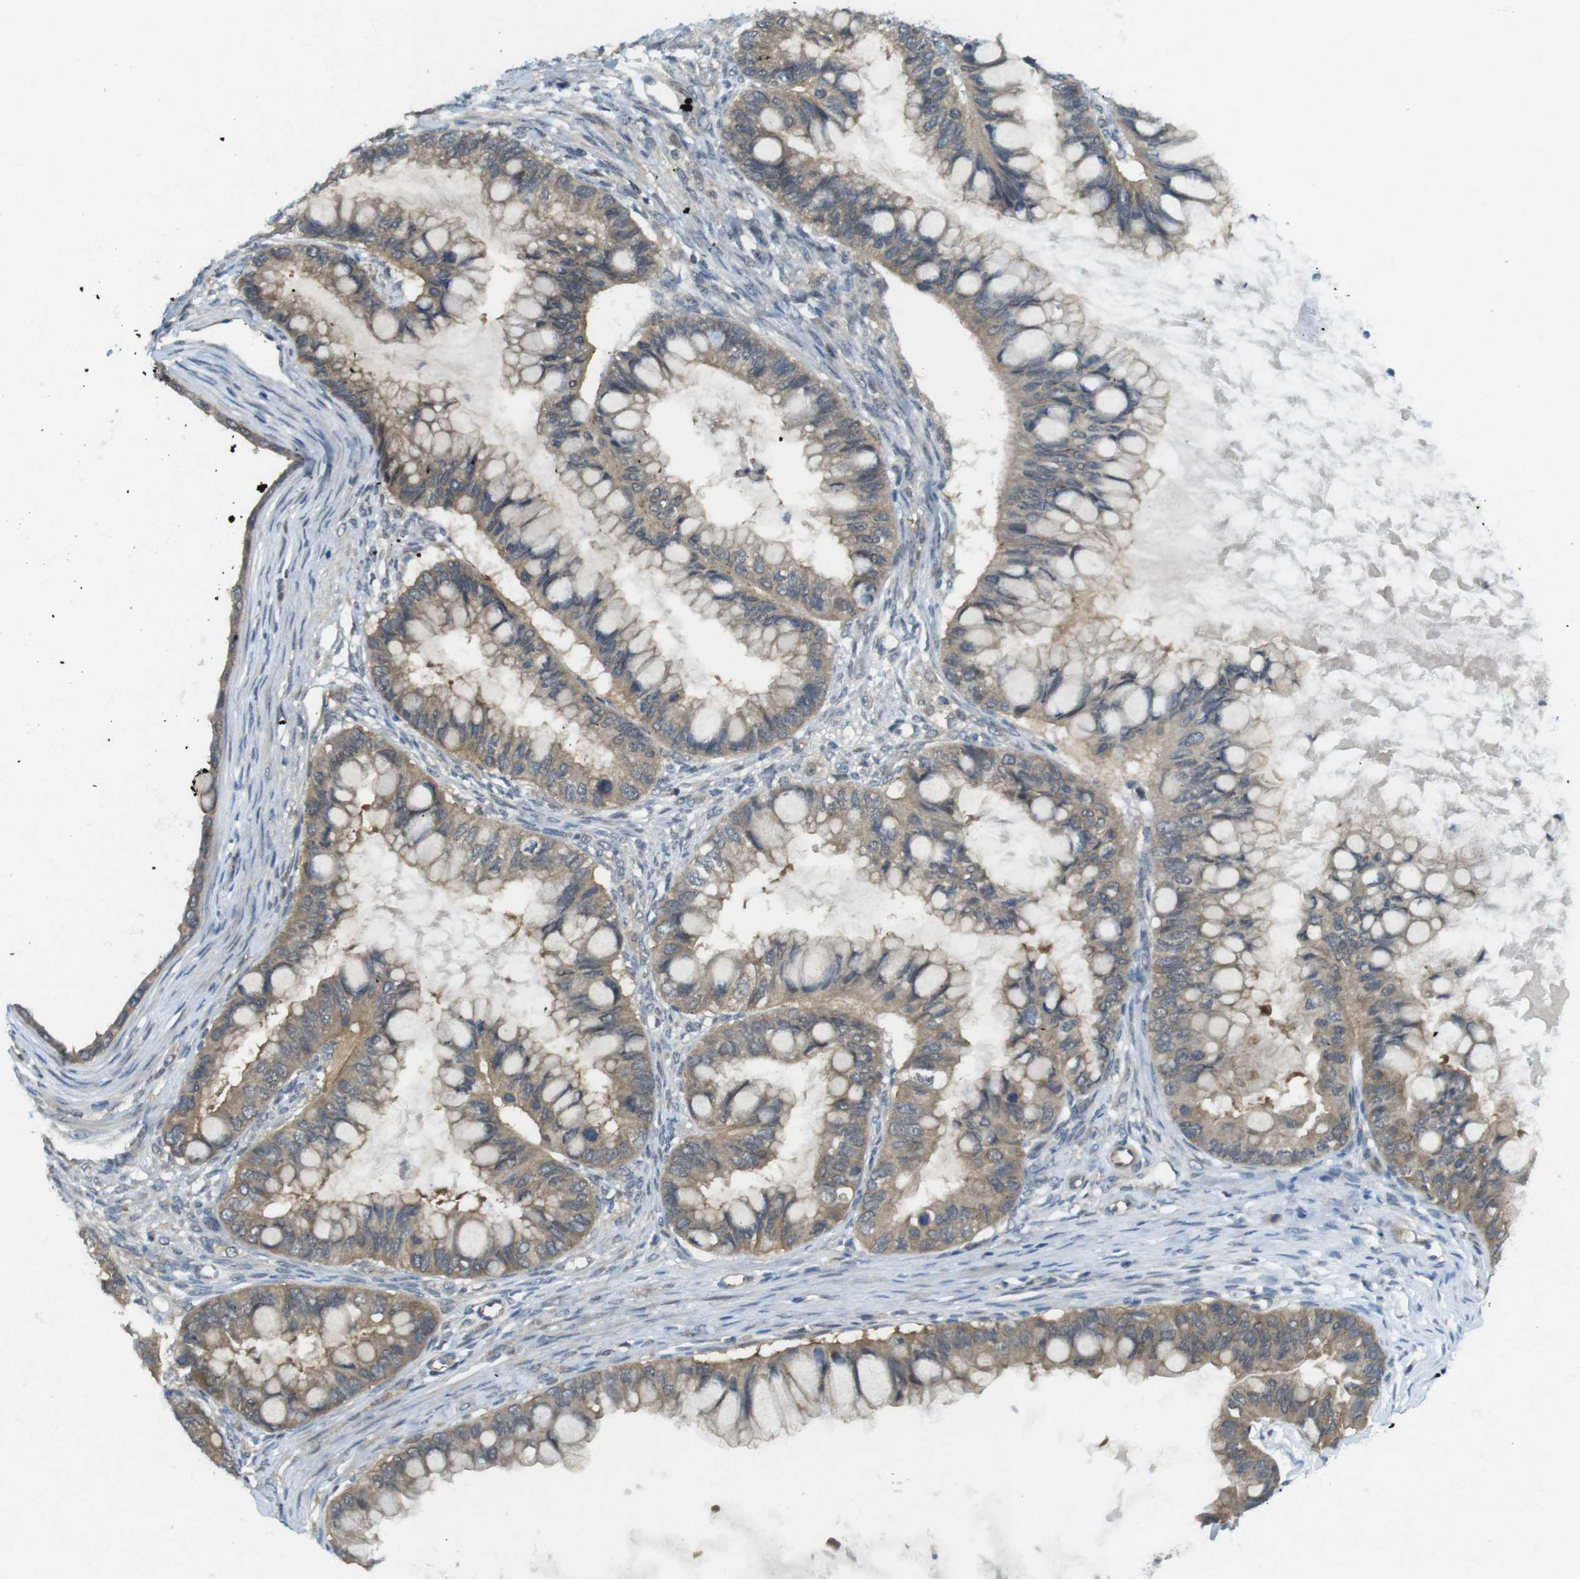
{"staining": {"intensity": "weak", "quantity": ">75%", "location": "cytoplasmic/membranous"}, "tissue": "ovarian cancer", "cell_type": "Tumor cells", "image_type": "cancer", "snomed": [{"axis": "morphology", "description": "Cystadenocarcinoma, mucinous, NOS"}, {"axis": "topography", "description": "Ovary"}], "caption": "Immunohistochemical staining of ovarian cancer (mucinous cystadenocarcinoma) displays low levels of weak cytoplasmic/membranous protein positivity in approximately >75% of tumor cells.", "gene": "SUGT1", "patient": {"sex": "female", "age": 80}}